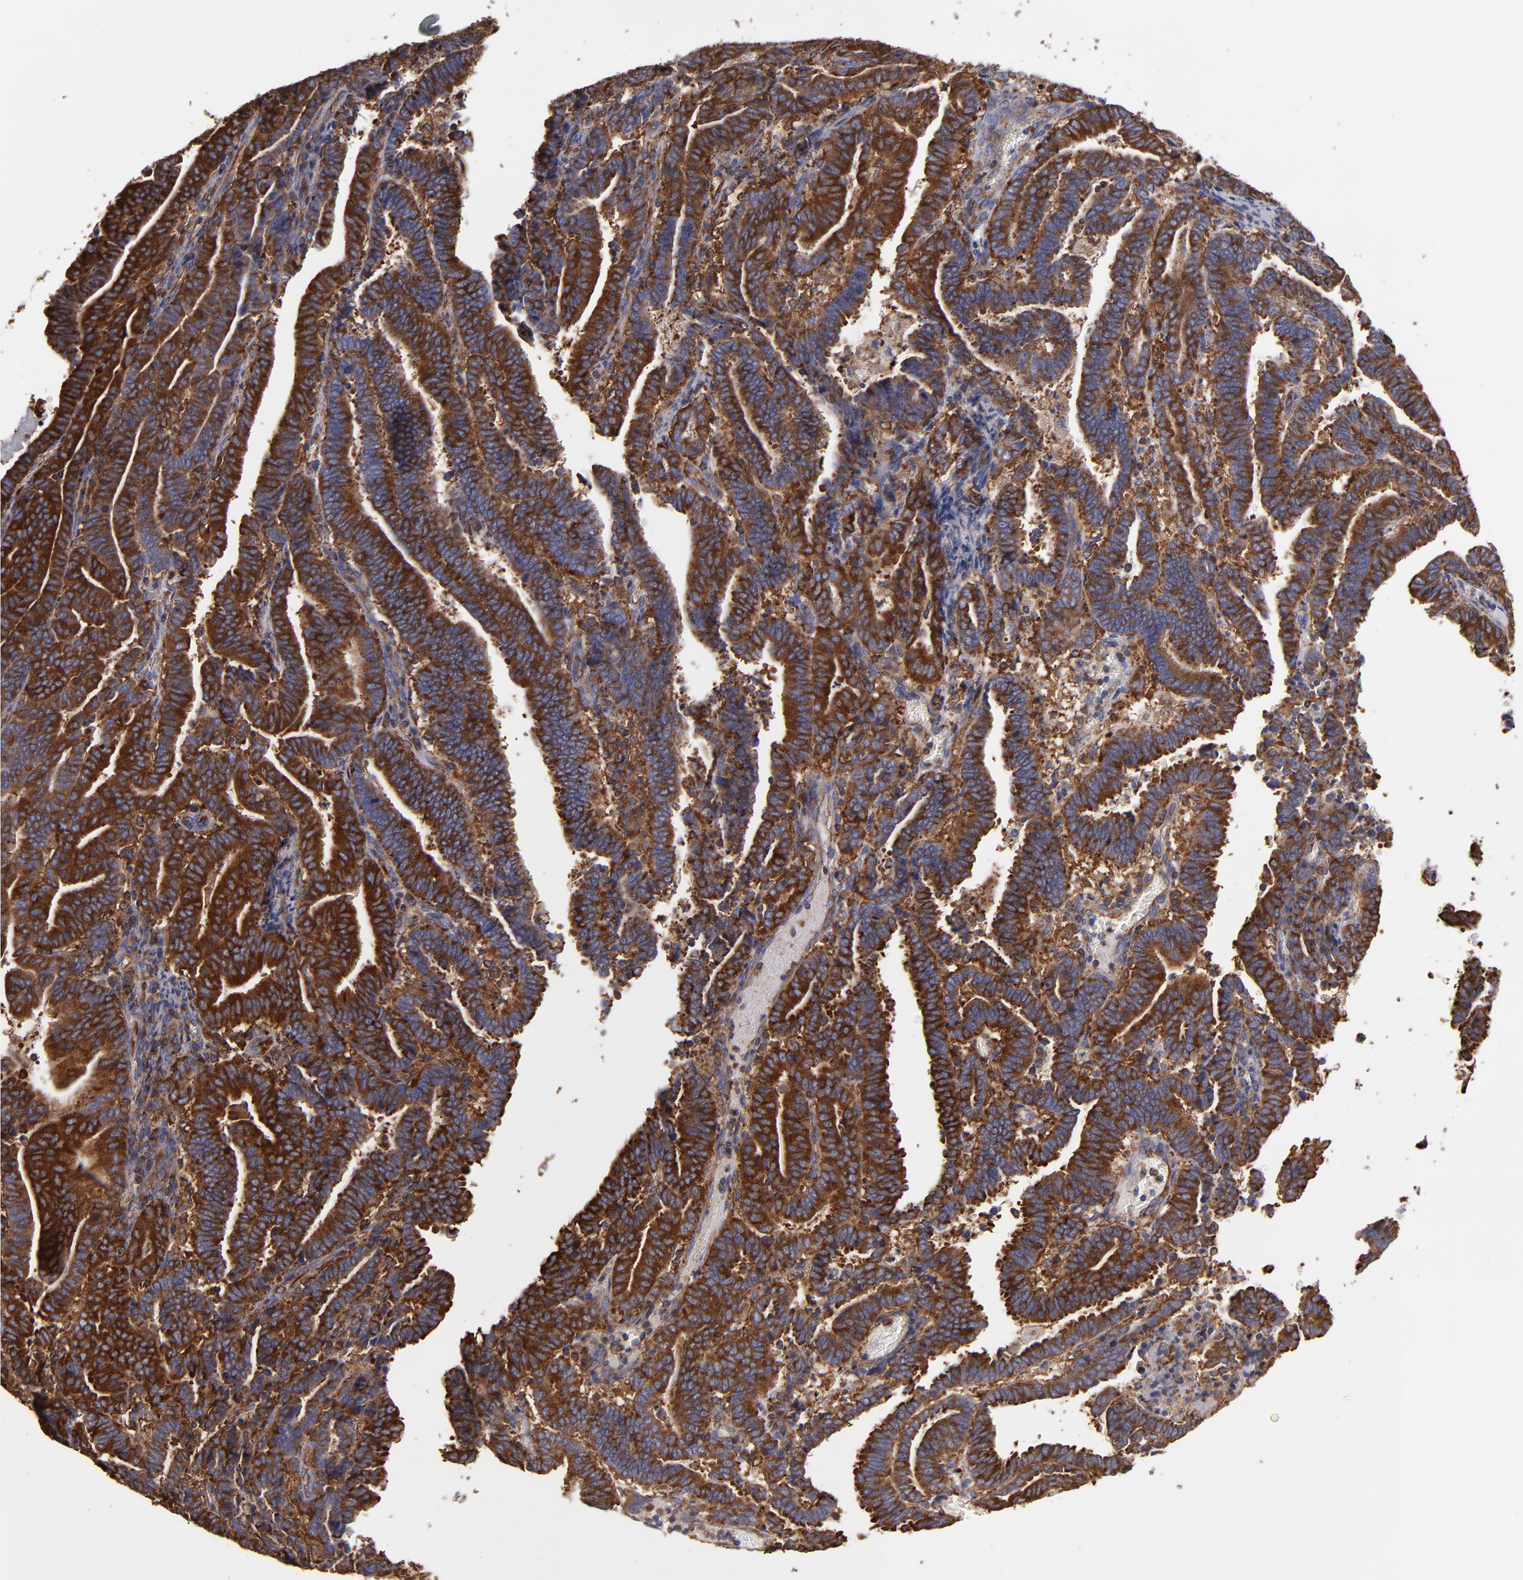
{"staining": {"intensity": "strong", "quantity": ">75%", "location": "cytoplasmic/membranous"}, "tissue": "endometrial cancer", "cell_type": "Tumor cells", "image_type": "cancer", "snomed": [{"axis": "morphology", "description": "Adenocarcinoma, NOS"}, {"axis": "topography", "description": "Uterus"}], "caption": "Approximately >75% of tumor cells in endometrial adenocarcinoma exhibit strong cytoplasmic/membranous protein expression as visualized by brown immunohistochemical staining.", "gene": "MVP", "patient": {"sex": "female", "age": 83}}